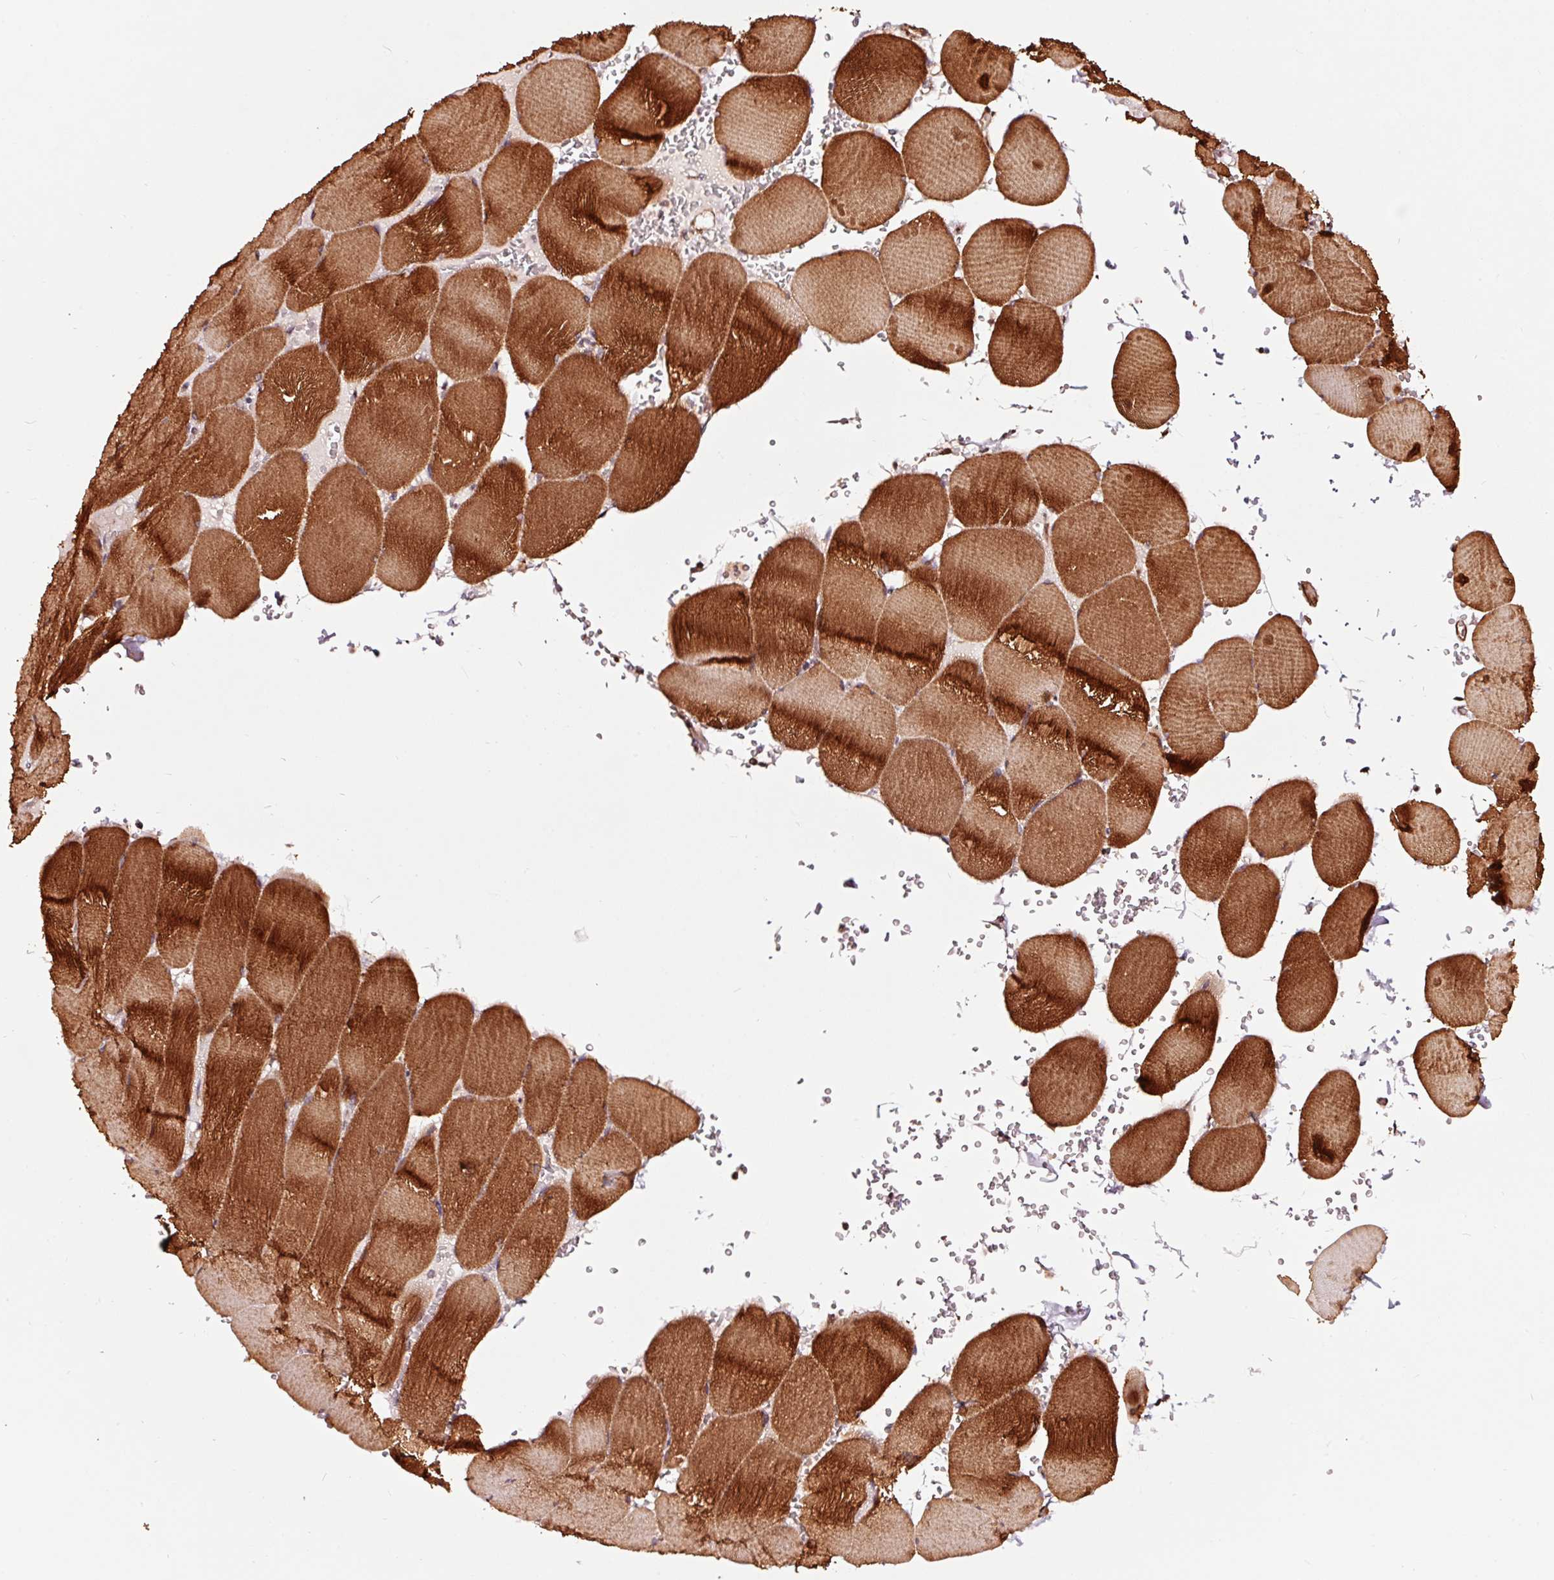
{"staining": {"intensity": "strong", "quantity": ">75%", "location": "cytoplasmic/membranous"}, "tissue": "skeletal muscle", "cell_type": "Myocytes", "image_type": "normal", "snomed": [{"axis": "morphology", "description": "Normal tissue, NOS"}, {"axis": "topography", "description": "Skeletal muscle"}, {"axis": "topography", "description": "Head-Neck"}], "caption": "Immunohistochemistry (IHC) photomicrograph of normal skeletal muscle stained for a protein (brown), which shows high levels of strong cytoplasmic/membranous staining in approximately >75% of myocytes.", "gene": "TPM1", "patient": {"sex": "male", "age": 66}}